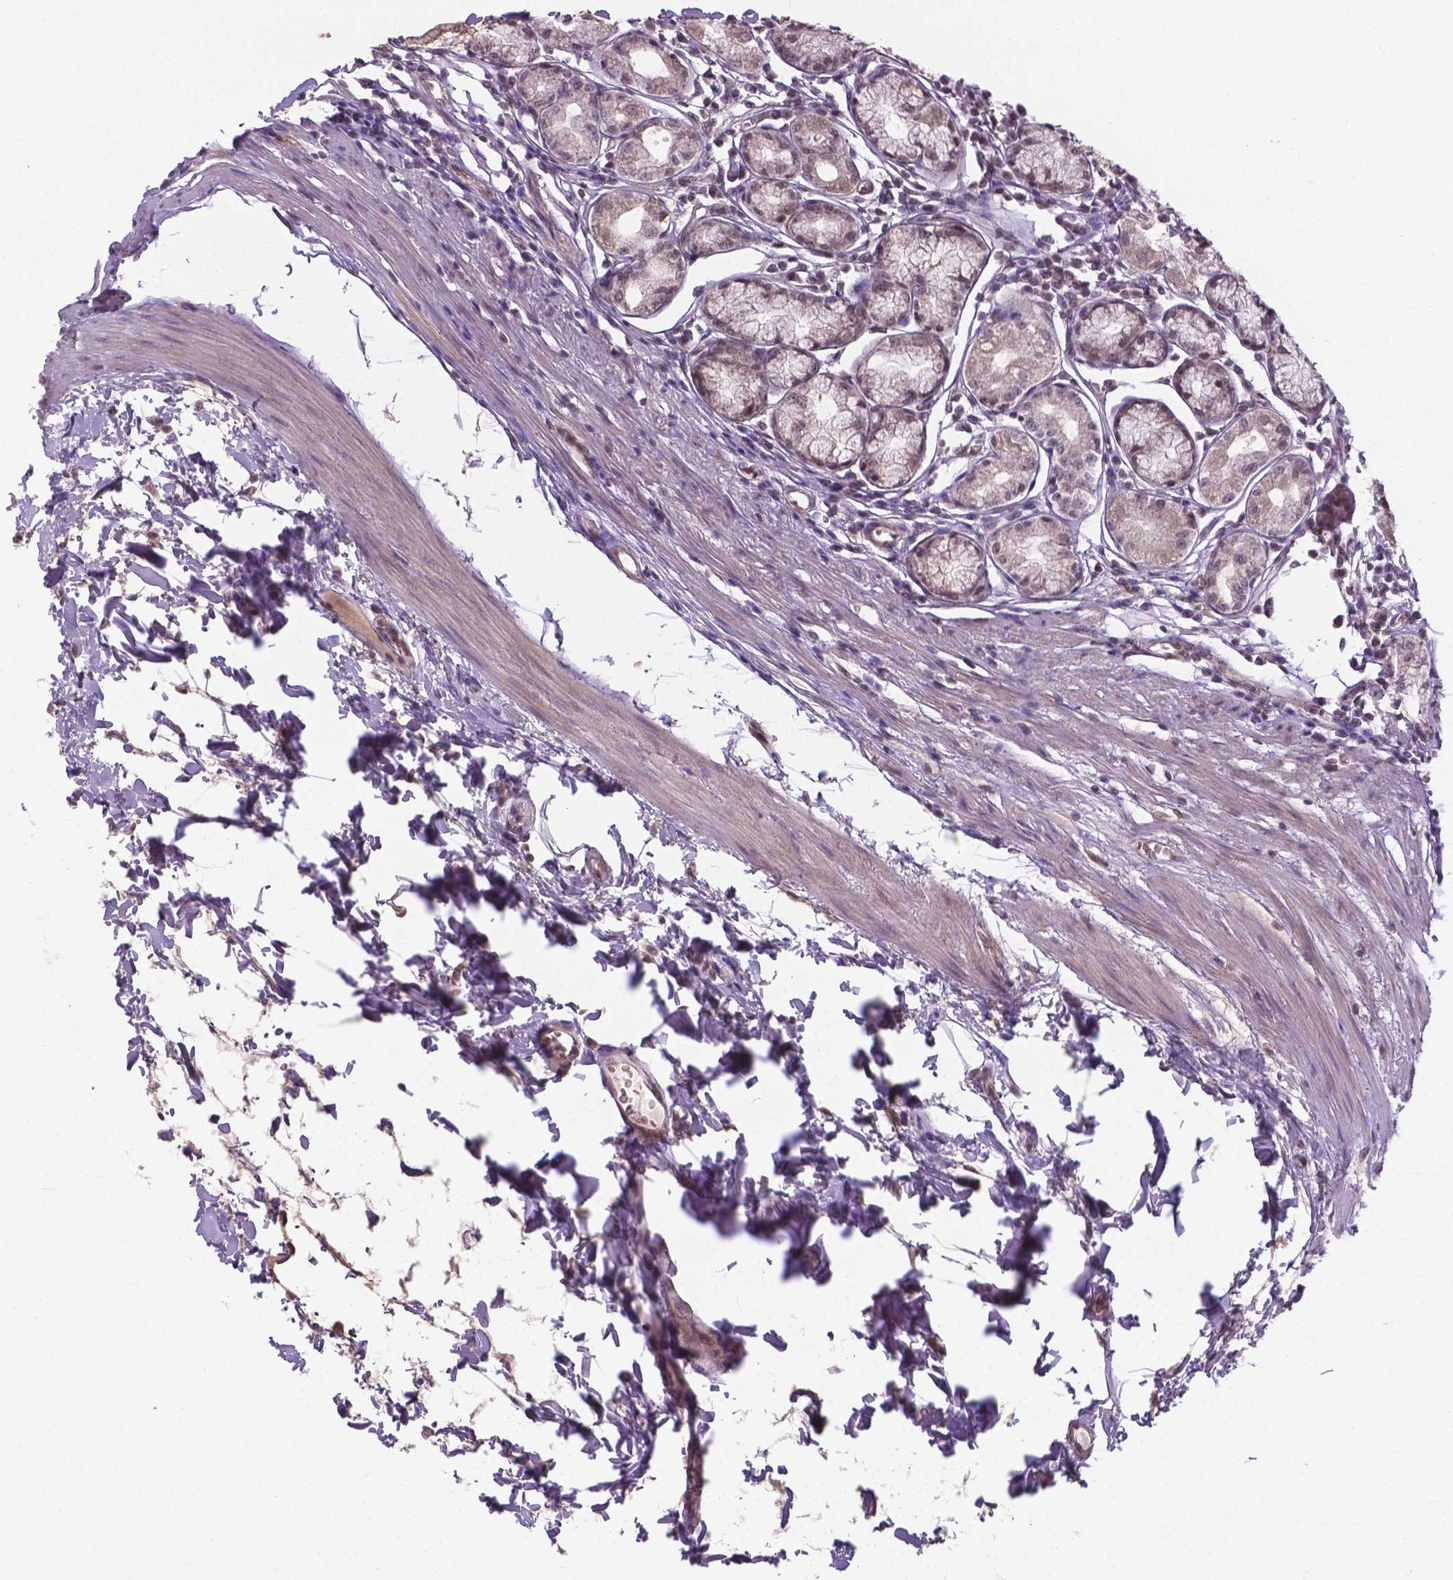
{"staining": {"intensity": "moderate", "quantity": "25%-75%", "location": "cytoplasmic/membranous,nuclear"}, "tissue": "stomach", "cell_type": "Glandular cells", "image_type": "normal", "snomed": [{"axis": "morphology", "description": "Normal tissue, NOS"}, {"axis": "topography", "description": "Stomach"}], "caption": "Protein positivity by immunohistochemistry (IHC) displays moderate cytoplasmic/membranous,nuclear expression in approximately 25%-75% of glandular cells in normal stomach. The staining was performed using DAB, with brown indicating positive protein expression. Nuclei are stained blue with hematoxylin.", "gene": "ANKRD54", "patient": {"sex": "male", "age": 55}}